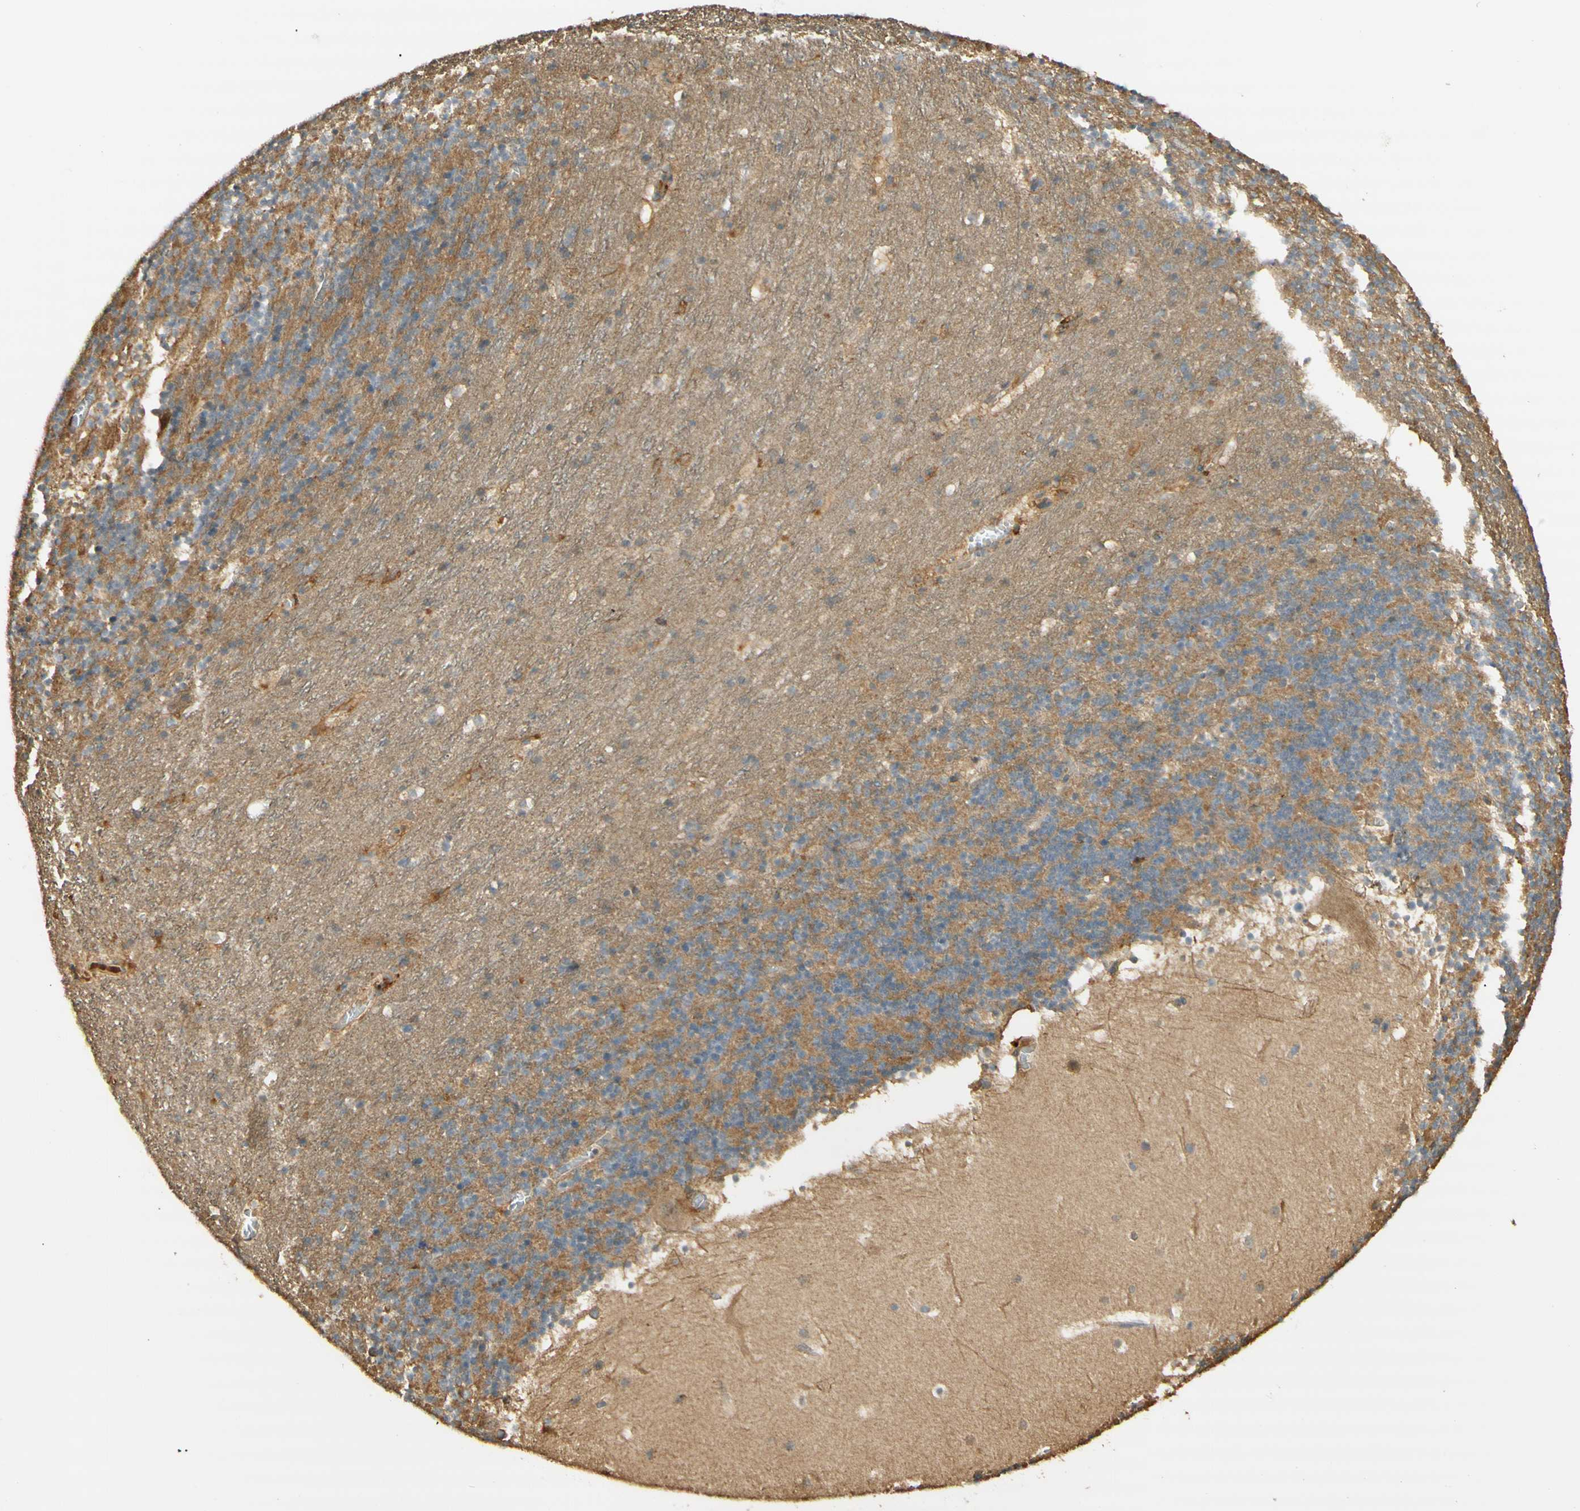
{"staining": {"intensity": "moderate", "quantity": "<25%", "location": "cytoplasmic/membranous"}, "tissue": "cerebellum", "cell_type": "Cells in granular layer", "image_type": "normal", "snomed": [{"axis": "morphology", "description": "Normal tissue, NOS"}, {"axis": "topography", "description": "Cerebellum"}], "caption": "Human cerebellum stained with a brown dye reveals moderate cytoplasmic/membranous positive expression in approximately <25% of cells in granular layer.", "gene": "AGER", "patient": {"sex": "male", "age": 45}}